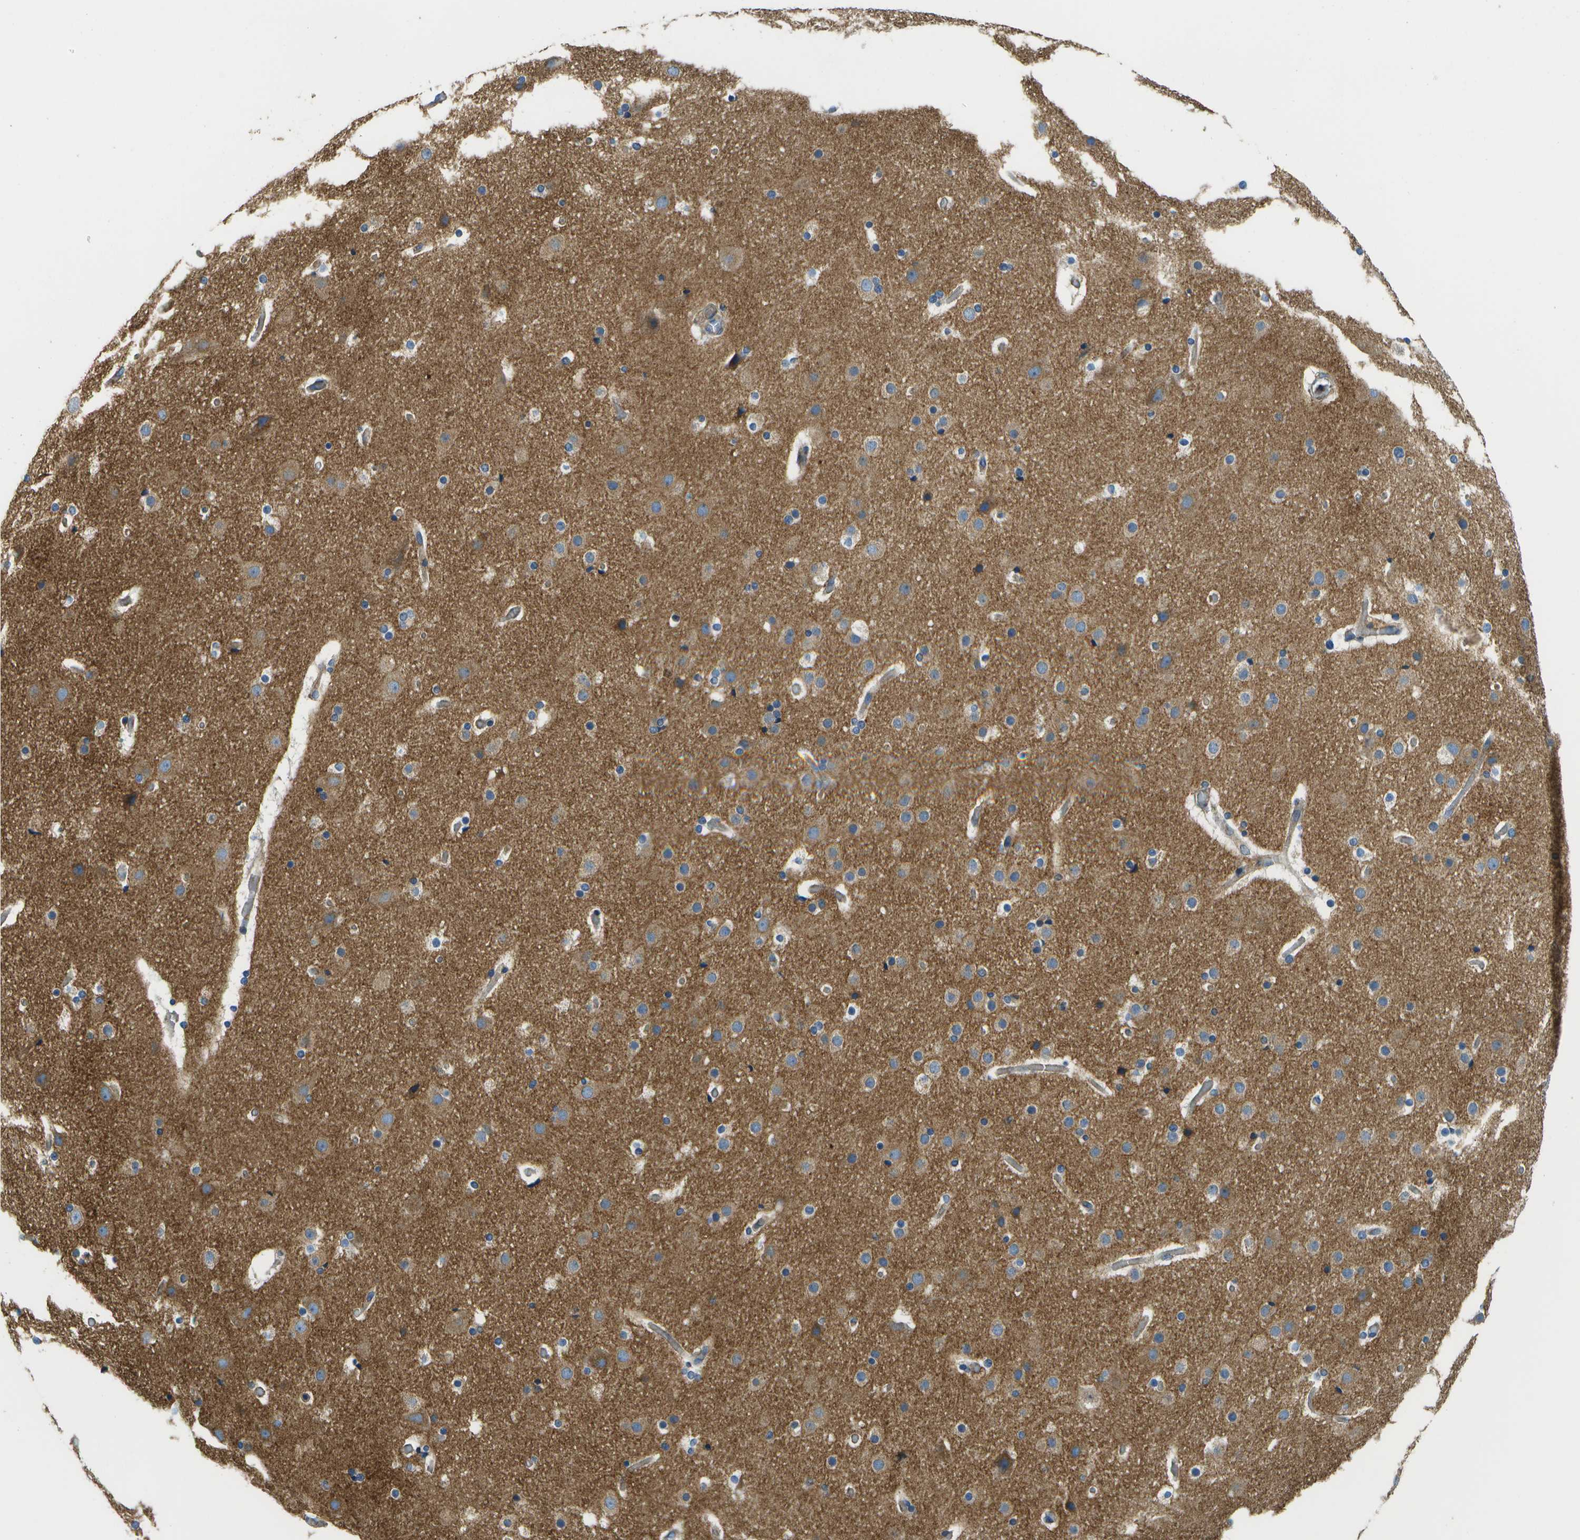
{"staining": {"intensity": "weak", "quantity": "25%-75%", "location": "cytoplasmic/membranous"}, "tissue": "cerebral cortex", "cell_type": "Endothelial cells", "image_type": "normal", "snomed": [{"axis": "morphology", "description": "Normal tissue, NOS"}, {"axis": "topography", "description": "Cerebral cortex"}], "caption": "Immunohistochemistry image of unremarkable cerebral cortex stained for a protein (brown), which demonstrates low levels of weak cytoplasmic/membranous staining in about 25%-75% of endothelial cells.", "gene": "CLTC", "patient": {"sex": "male", "age": 57}}